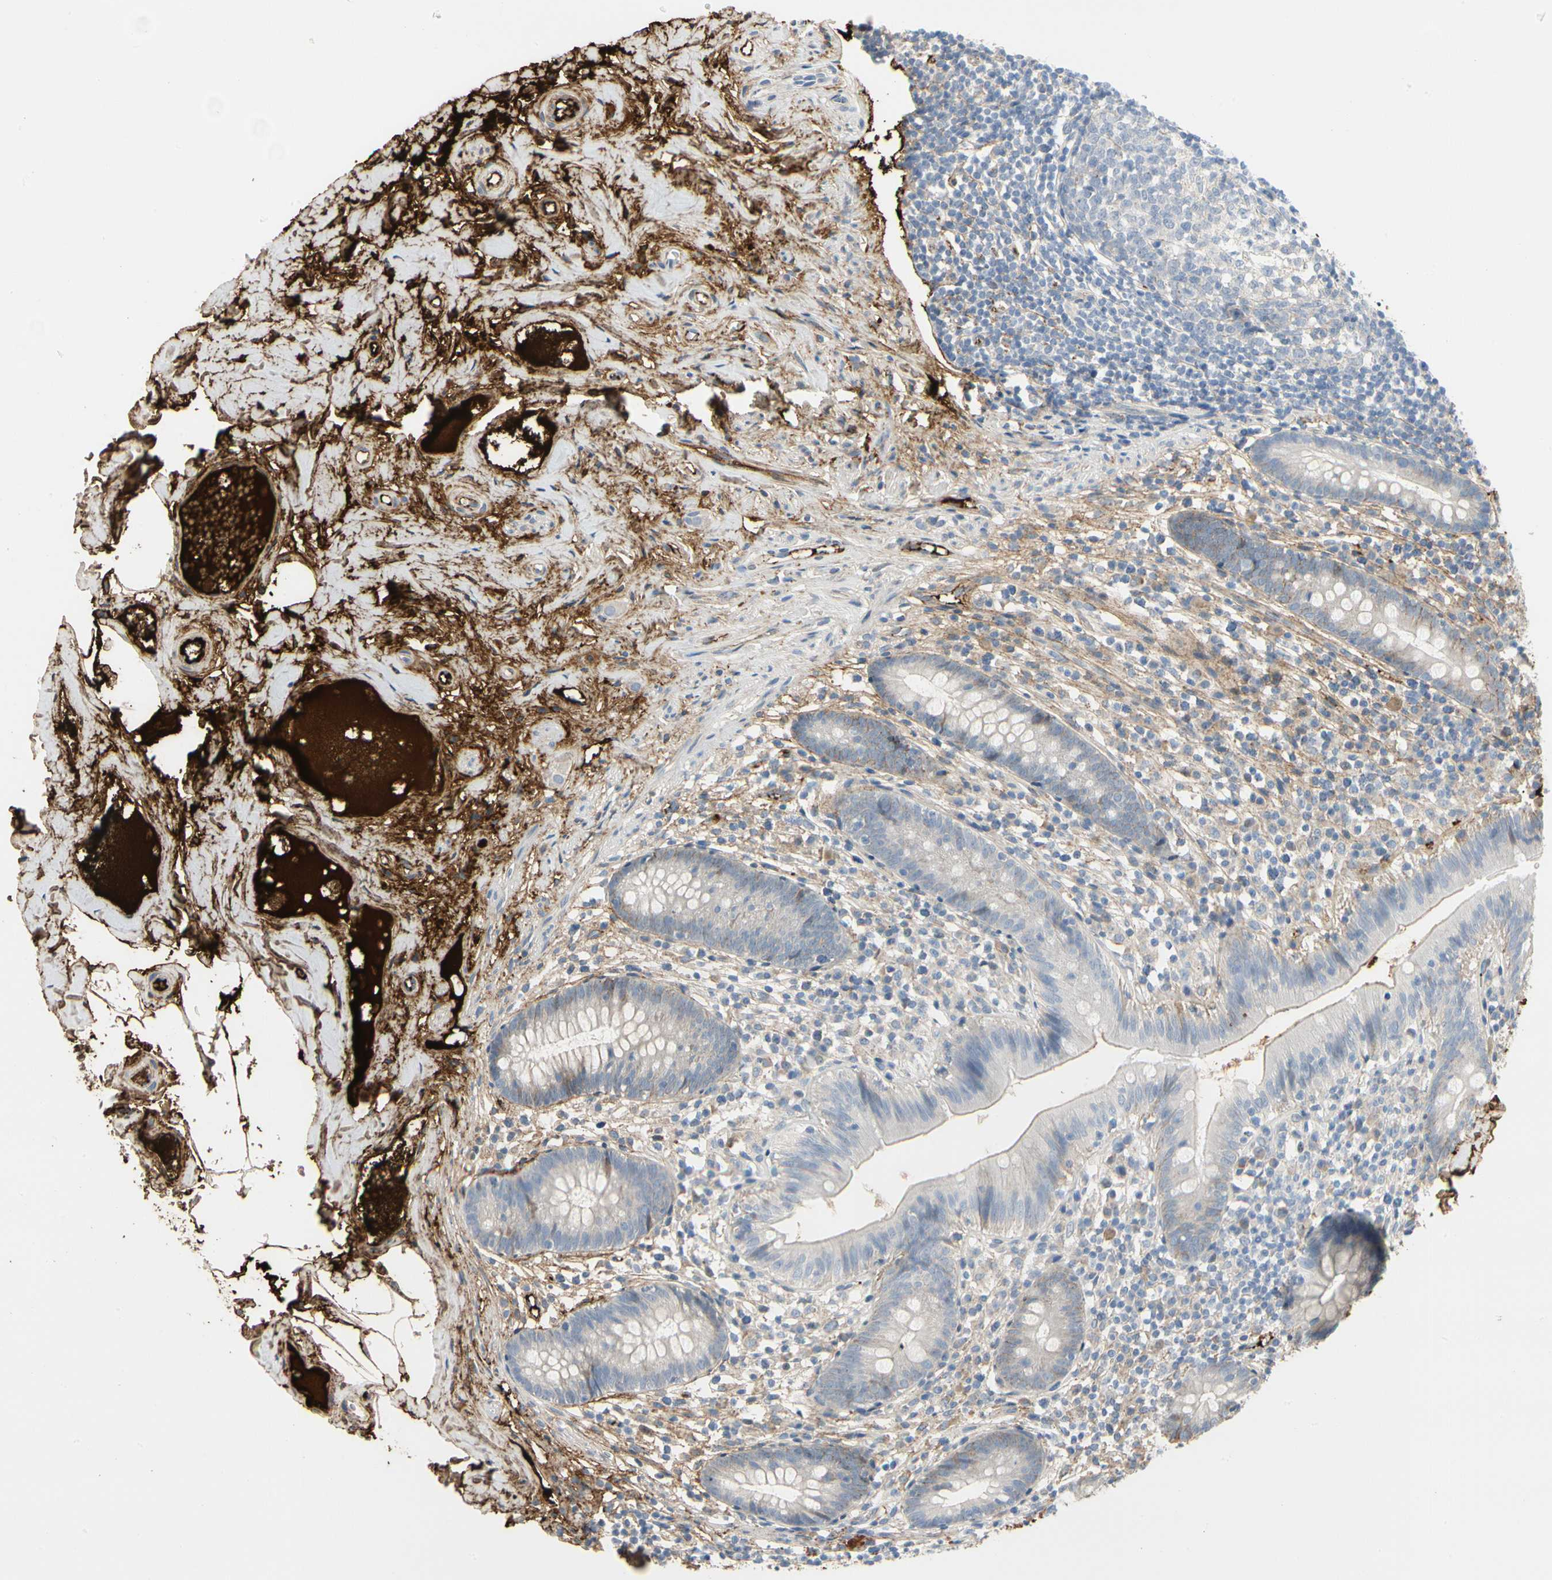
{"staining": {"intensity": "negative", "quantity": "none", "location": "none"}, "tissue": "appendix", "cell_type": "Glandular cells", "image_type": "normal", "snomed": [{"axis": "morphology", "description": "Normal tissue, NOS"}, {"axis": "topography", "description": "Appendix"}], "caption": "IHC histopathology image of benign appendix: human appendix stained with DAB reveals no significant protein positivity in glandular cells. (Stains: DAB (3,3'-diaminobenzidine) IHC with hematoxylin counter stain, Microscopy: brightfield microscopy at high magnification).", "gene": "FGB", "patient": {"sex": "male", "age": 52}}